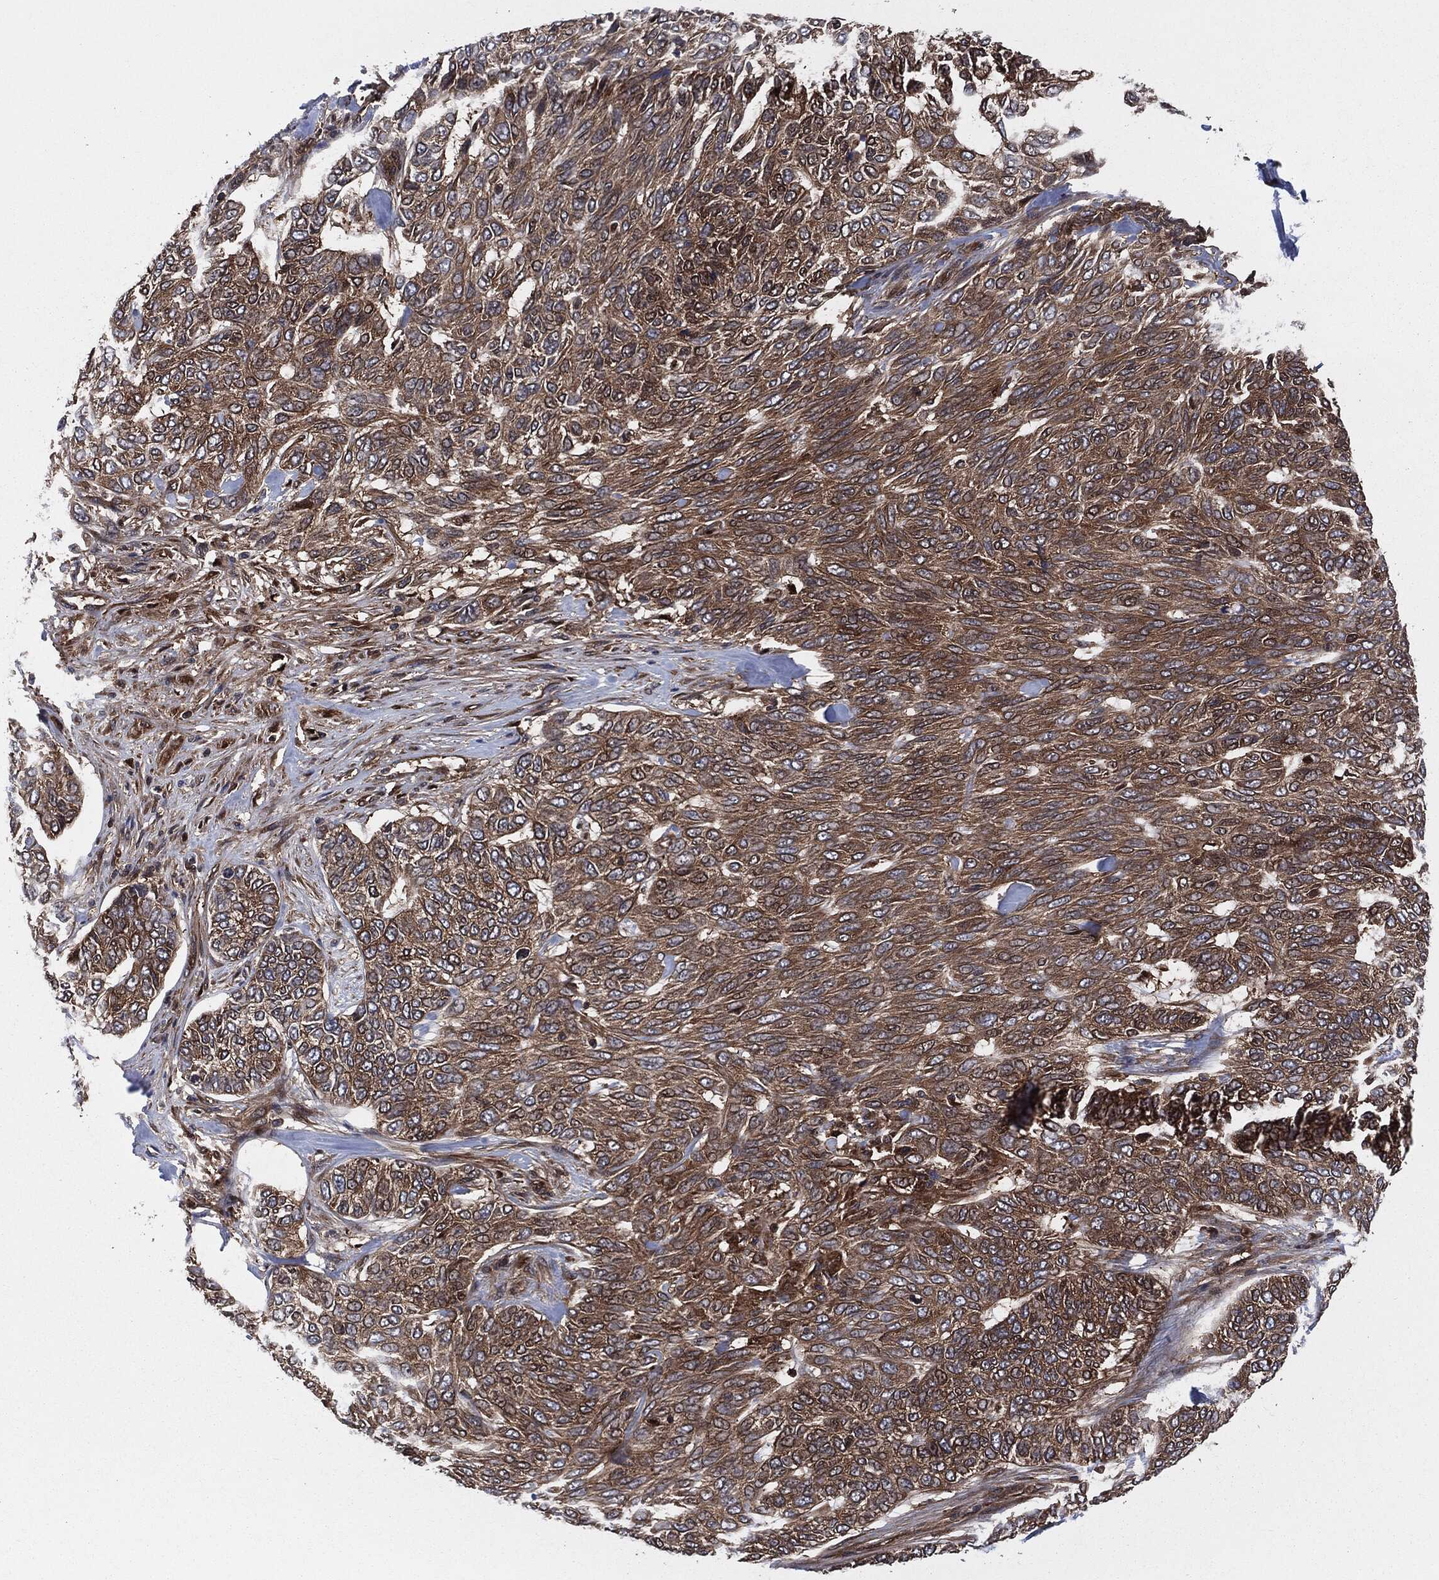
{"staining": {"intensity": "strong", "quantity": ">75%", "location": "cytoplasmic/membranous"}, "tissue": "skin cancer", "cell_type": "Tumor cells", "image_type": "cancer", "snomed": [{"axis": "morphology", "description": "Basal cell carcinoma"}, {"axis": "topography", "description": "Skin"}], "caption": "Immunohistochemistry histopathology image of human skin cancer (basal cell carcinoma) stained for a protein (brown), which demonstrates high levels of strong cytoplasmic/membranous expression in about >75% of tumor cells.", "gene": "XPNPEP1", "patient": {"sex": "female", "age": 65}}